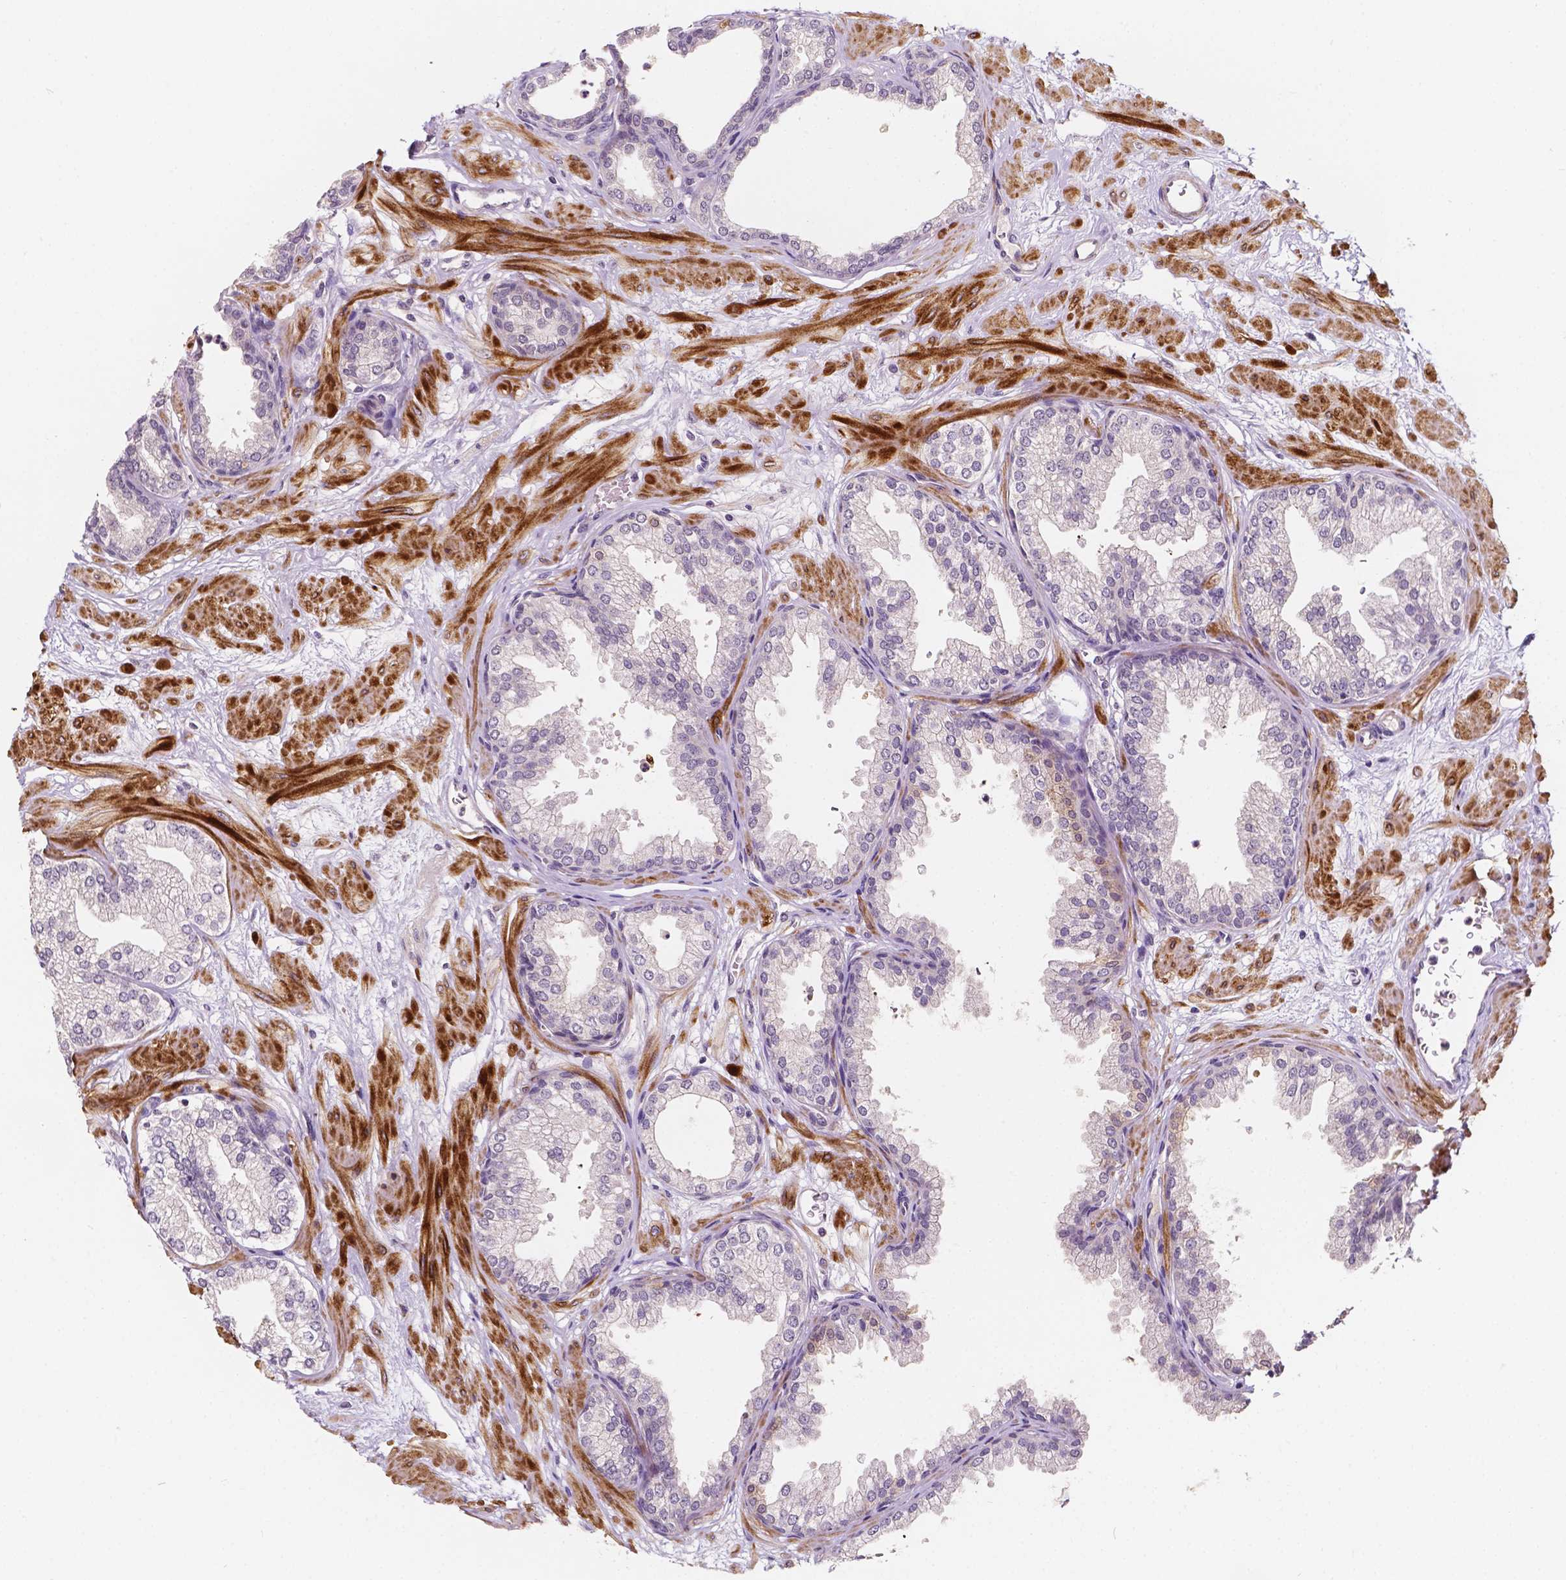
{"staining": {"intensity": "weak", "quantity": "<25%", "location": "cytoplasmic/membranous"}, "tissue": "prostate", "cell_type": "Glandular cells", "image_type": "normal", "snomed": [{"axis": "morphology", "description": "Normal tissue, NOS"}, {"axis": "topography", "description": "Prostate"}], "caption": "Immunohistochemistry (IHC) of normal human prostate displays no expression in glandular cells.", "gene": "SIRT2", "patient": {"sex": "male", "age": 37}}